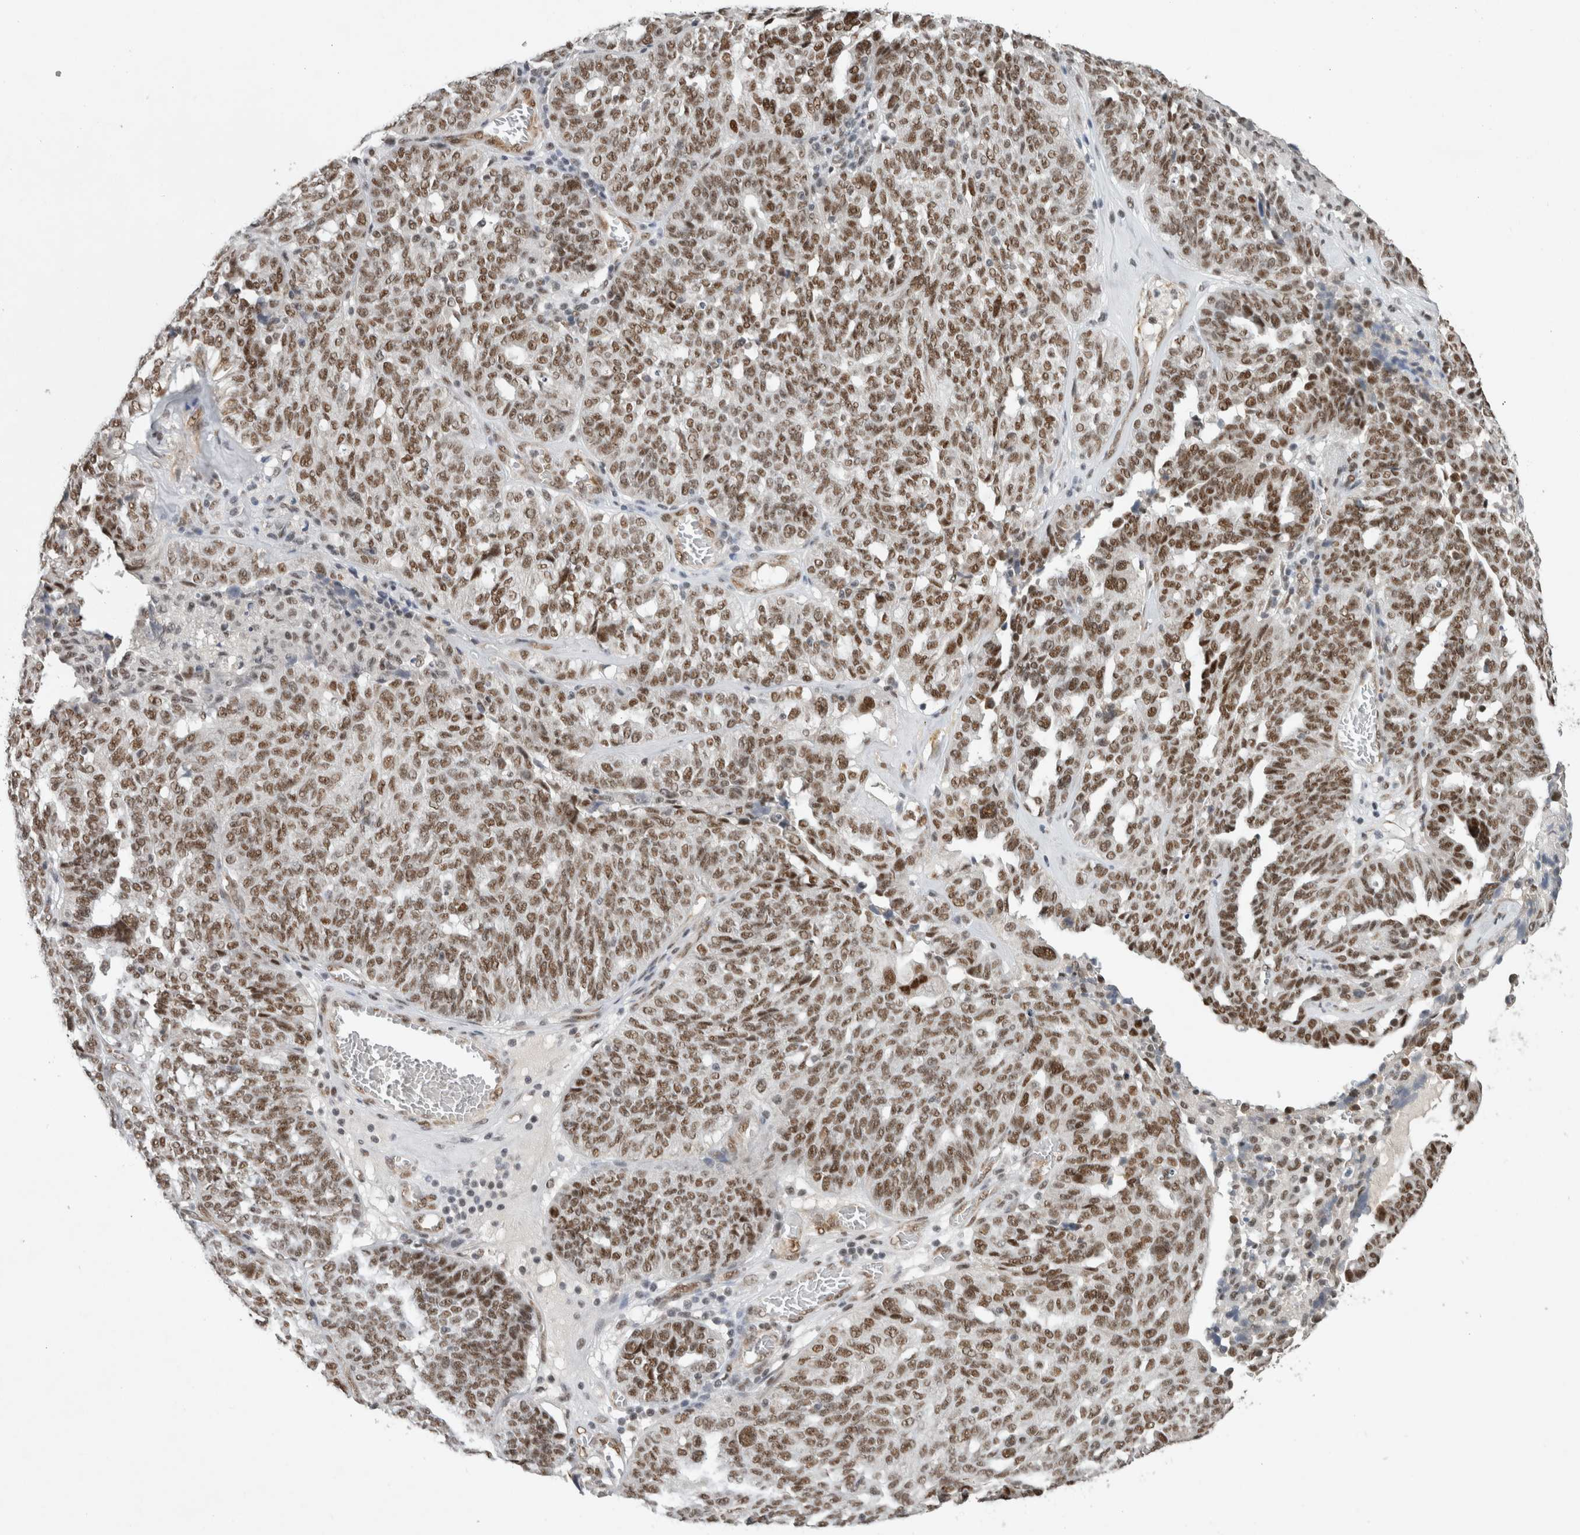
{"staining": {"intensity": "strong", "quantity": "25%-75%", "location": "nuclear"}, "tissue": "ovarian cancer", "cell_type": "Tumor cells", "image_type": "cancer", "snomed": [{"axis": "morphology", "description": "Cystadenocarcinoma, serous, NOS"}, {"axis": "topography", "description": "Ovary"}], "caption": "Human ovarian serous cystadenocarcinoma stained with a protein marker reveals strong staining in tumor cells.", "gene": "DDX42", "patient": {"sex": "female", "age": 59}}